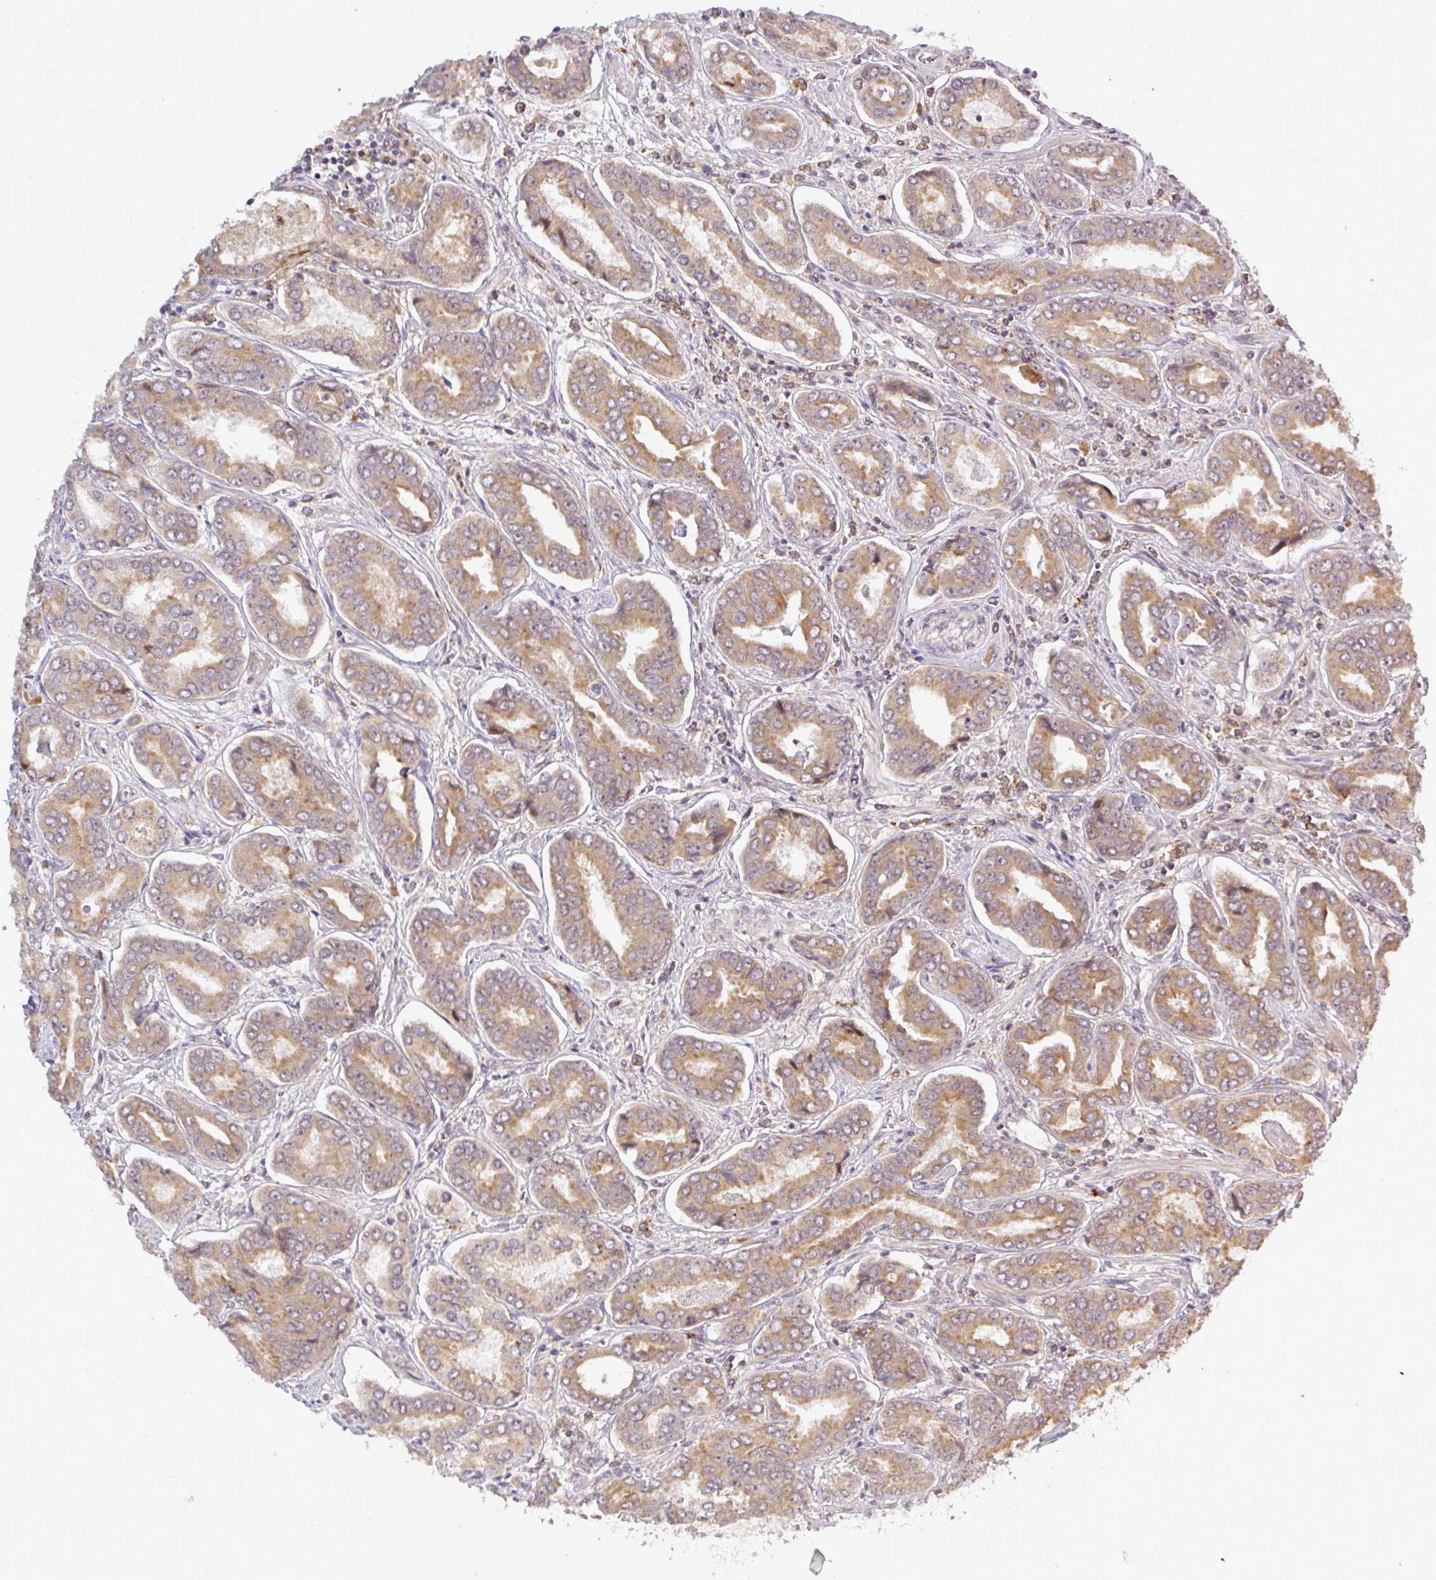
{"staining": {"intensity": "moderate", "quantity": ">75%", "location": "cytoplasmic/membranous"}, "tissue": "prostate cancer", "cell_type": "Tumor cells", "image_type": "cancer", "snomed": [{"axis": "morphology", "description": "Adenocarcinoma, High grade"}, {"axis": "topography", "description": "Prostate"}], "caption": "The image reveals immunohistochemical staining of prostate cancer (adenocarcinoma (high-grade)). There is moderate cytoplasmic/membranous expression is seen in about >75% of tumor cells.", "gene": "FAM153A", "patient": {"sex": "male", "age": 72}}